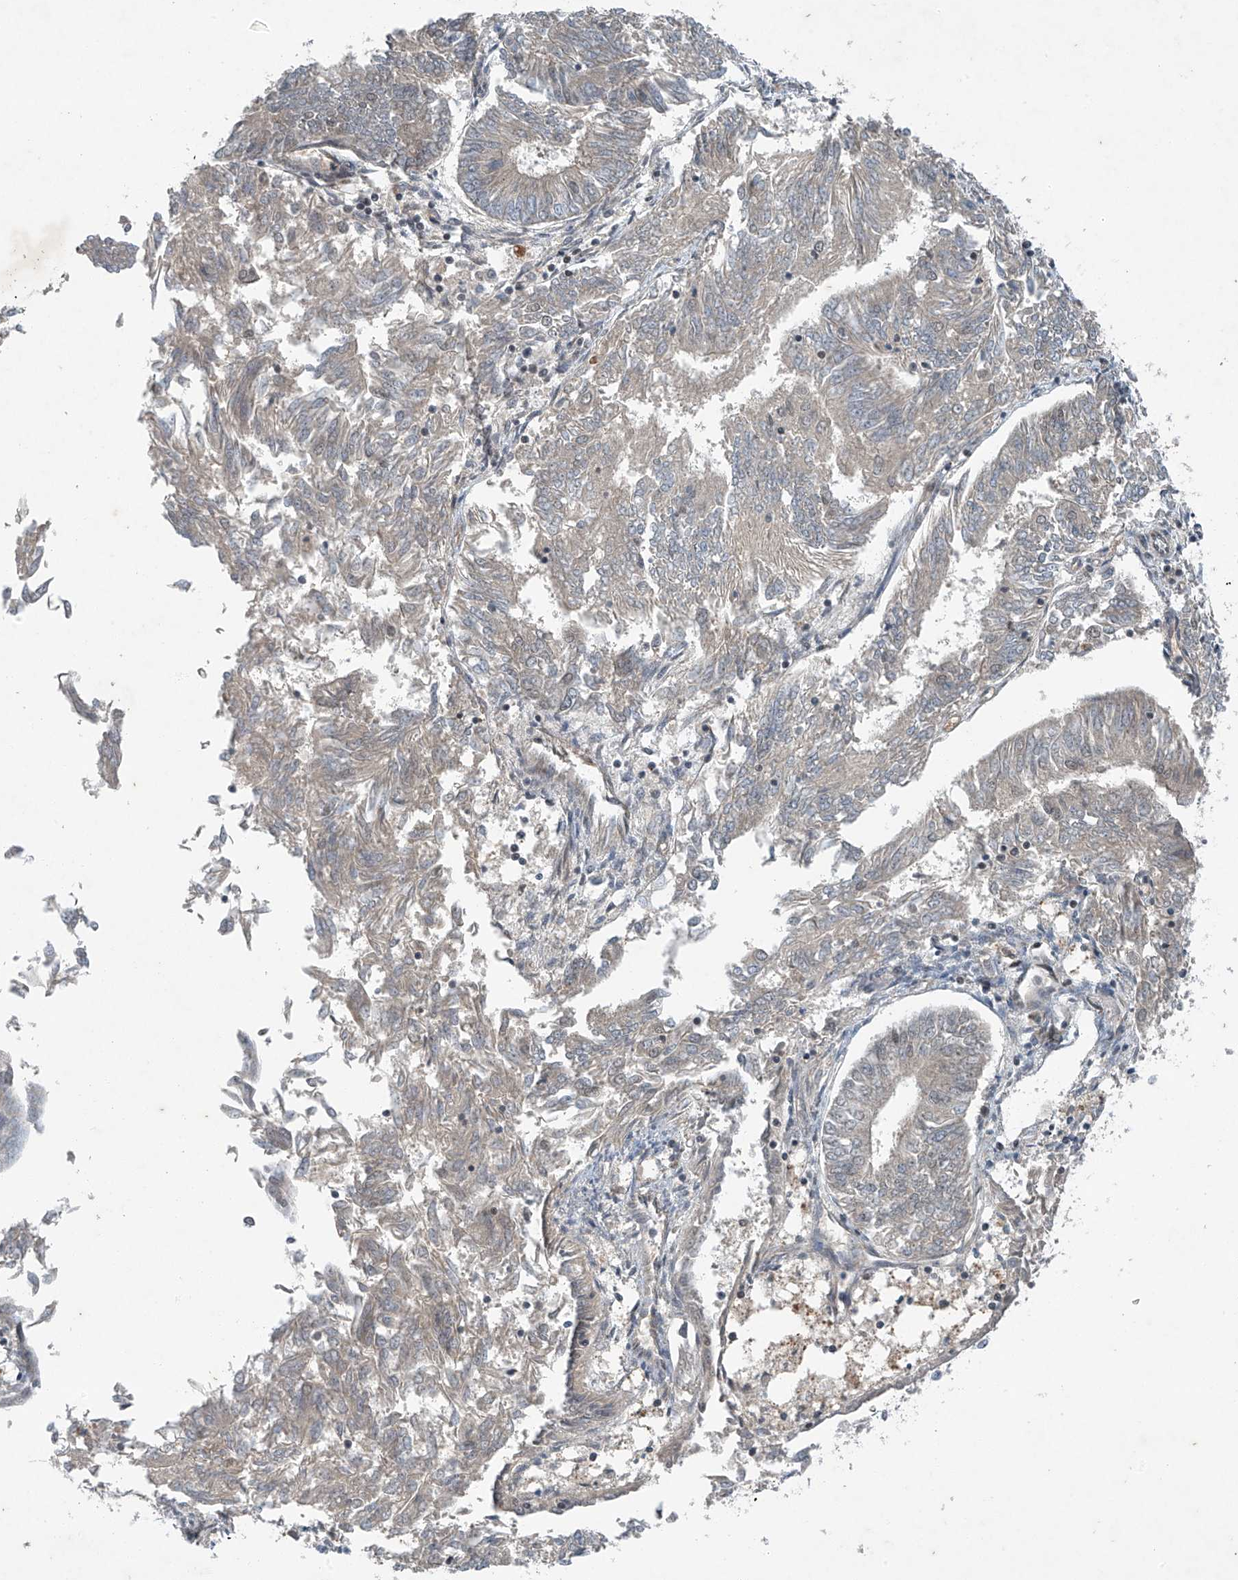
{"staining": {"intensity": "negative", "quantity": "none", "location": "none"}, "tissue": "endometrial cancer", "cell_type": "Tumor cells", "image_type": "cancer", "snomed": [{"axis": "morphology", "description": "Adenocarcinoma, NOS"}, {"axis": "topography", "description": "Endometrium"}], "caption": "Image shows no protein expression in tumor cells of adenocarcinoma (endometrial) tissue. (DAB (3,3'-diaminobenzidine) immunohistochemistry (IHC), high magnification).", "gene": "TAF8", "patient": {"sex": "female", "age": 58}}